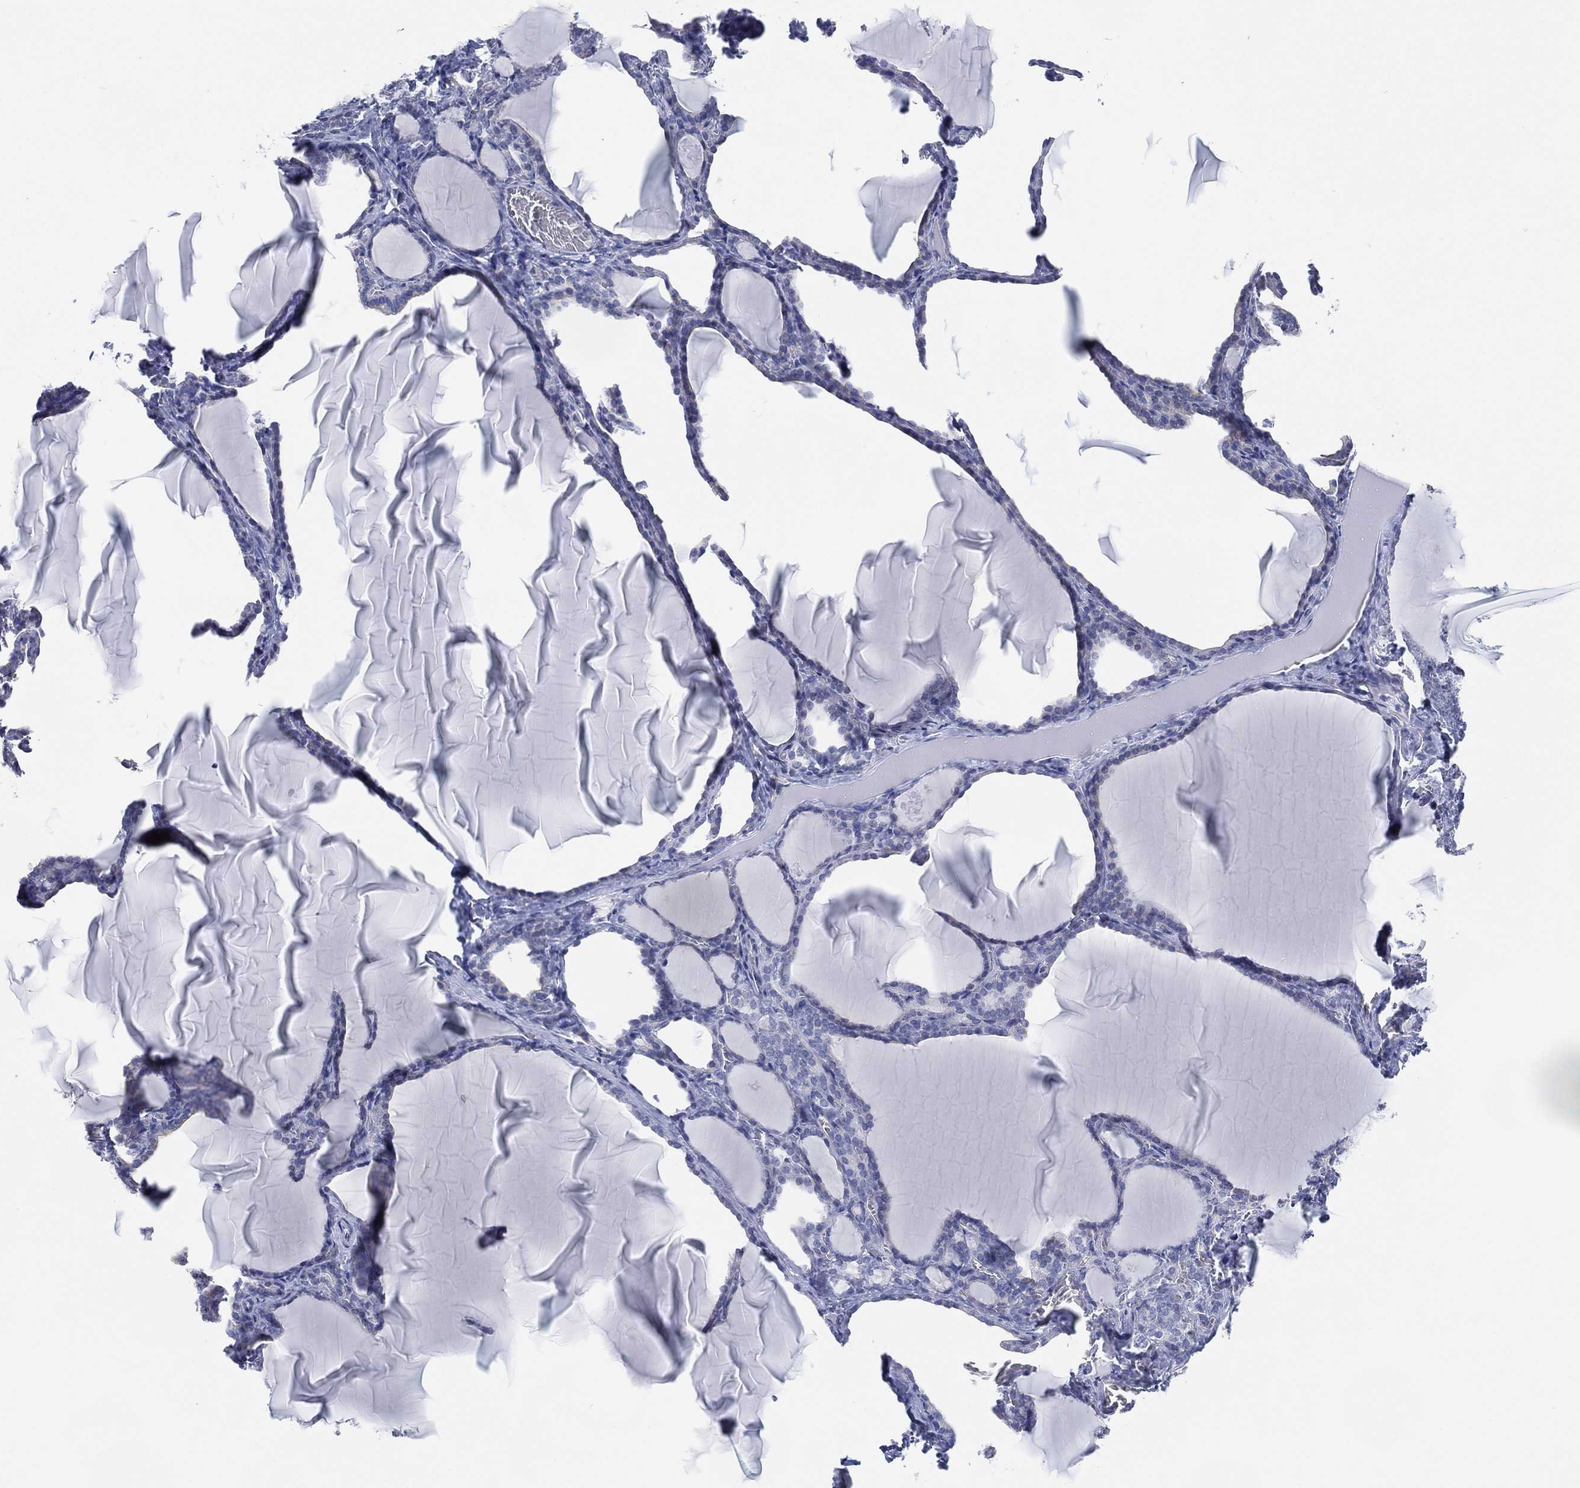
{"staining": {"intensity": "negative", "quantity": "none", "location": "none"}, "tissue": "thyroid gland", "cell_type": "Glandular cells", "image_type": "normal", "snomed": [{"axis": "morphology", "description": "Normal tissue, NOS"}, {"axis": "morphology", "description": "Hyperplasia, NOS"}, {"axis": "topography", "description": "Thyroid gland"}], "caption": "There is no significant staining in glandular cells of thyroid gland. (Immunohistochemistry (ihc), brightfield microscopy, high magnification).", "gene": "CFTR", "patient": {"sex": "female", "age": 27}}